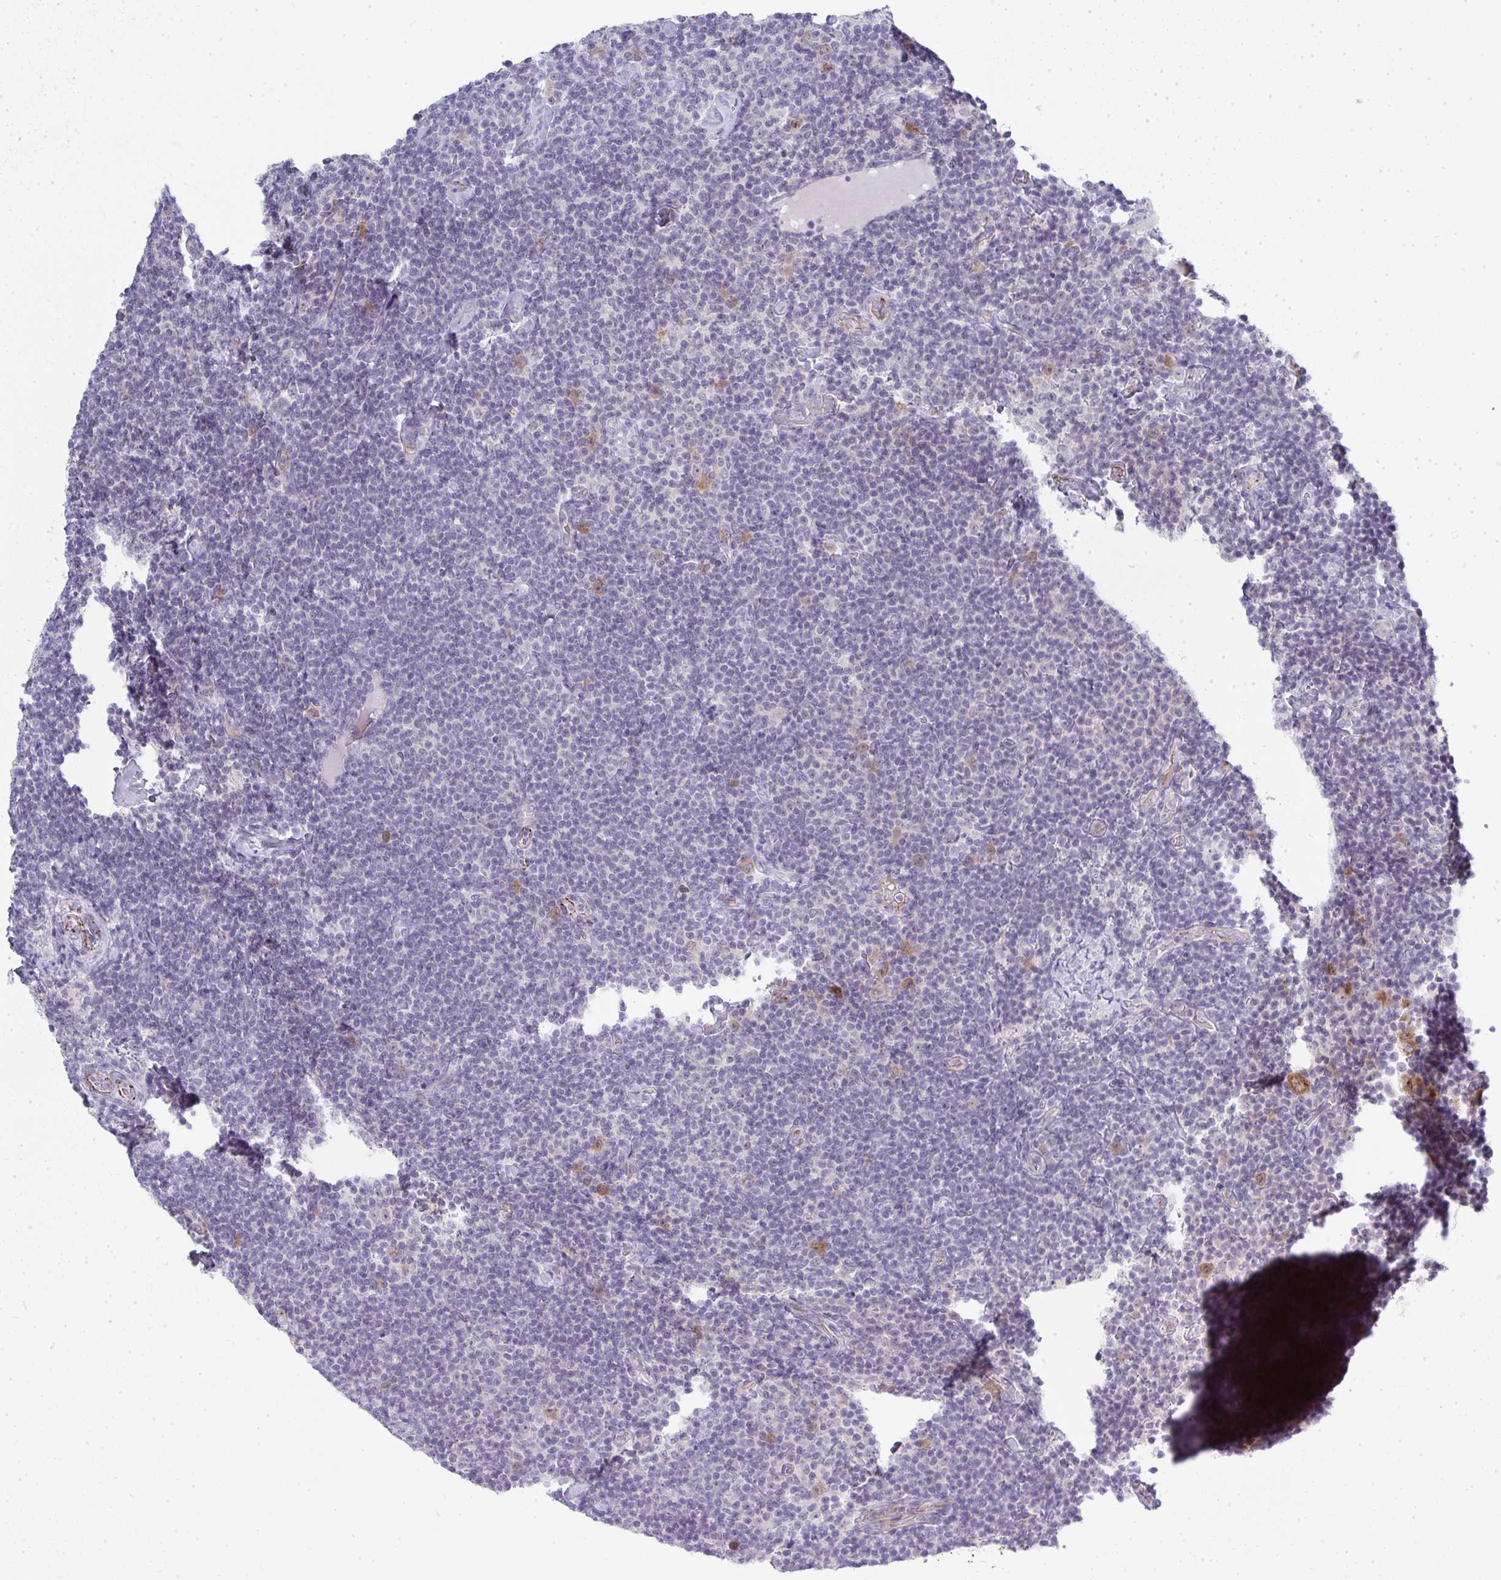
{"staining": {"intensity": "negative", "quantity": "none", "location": "none"}, "tissue": "lymphoma", "cell_type": "Tumor cells", "image_type": "cancer", "snomed": [{"axis": "morphology", "description": "Malignant lymphoma, non-Hodgkin's type, Low grade"}, {"axis": "topography", "description": "Lymph node"}], "caption": "A micrograph of human lymphoma is negative for staining in tumor cells. Brightfield microscopy of immunohistochemistry (IHC) stained with DAB (3,3'-diaminobenzidine) (brown) and hematoxylin (blue), captured at high magnification.", "gene": "UBE2S", "patient": {"sex": "male", "age": 81}}